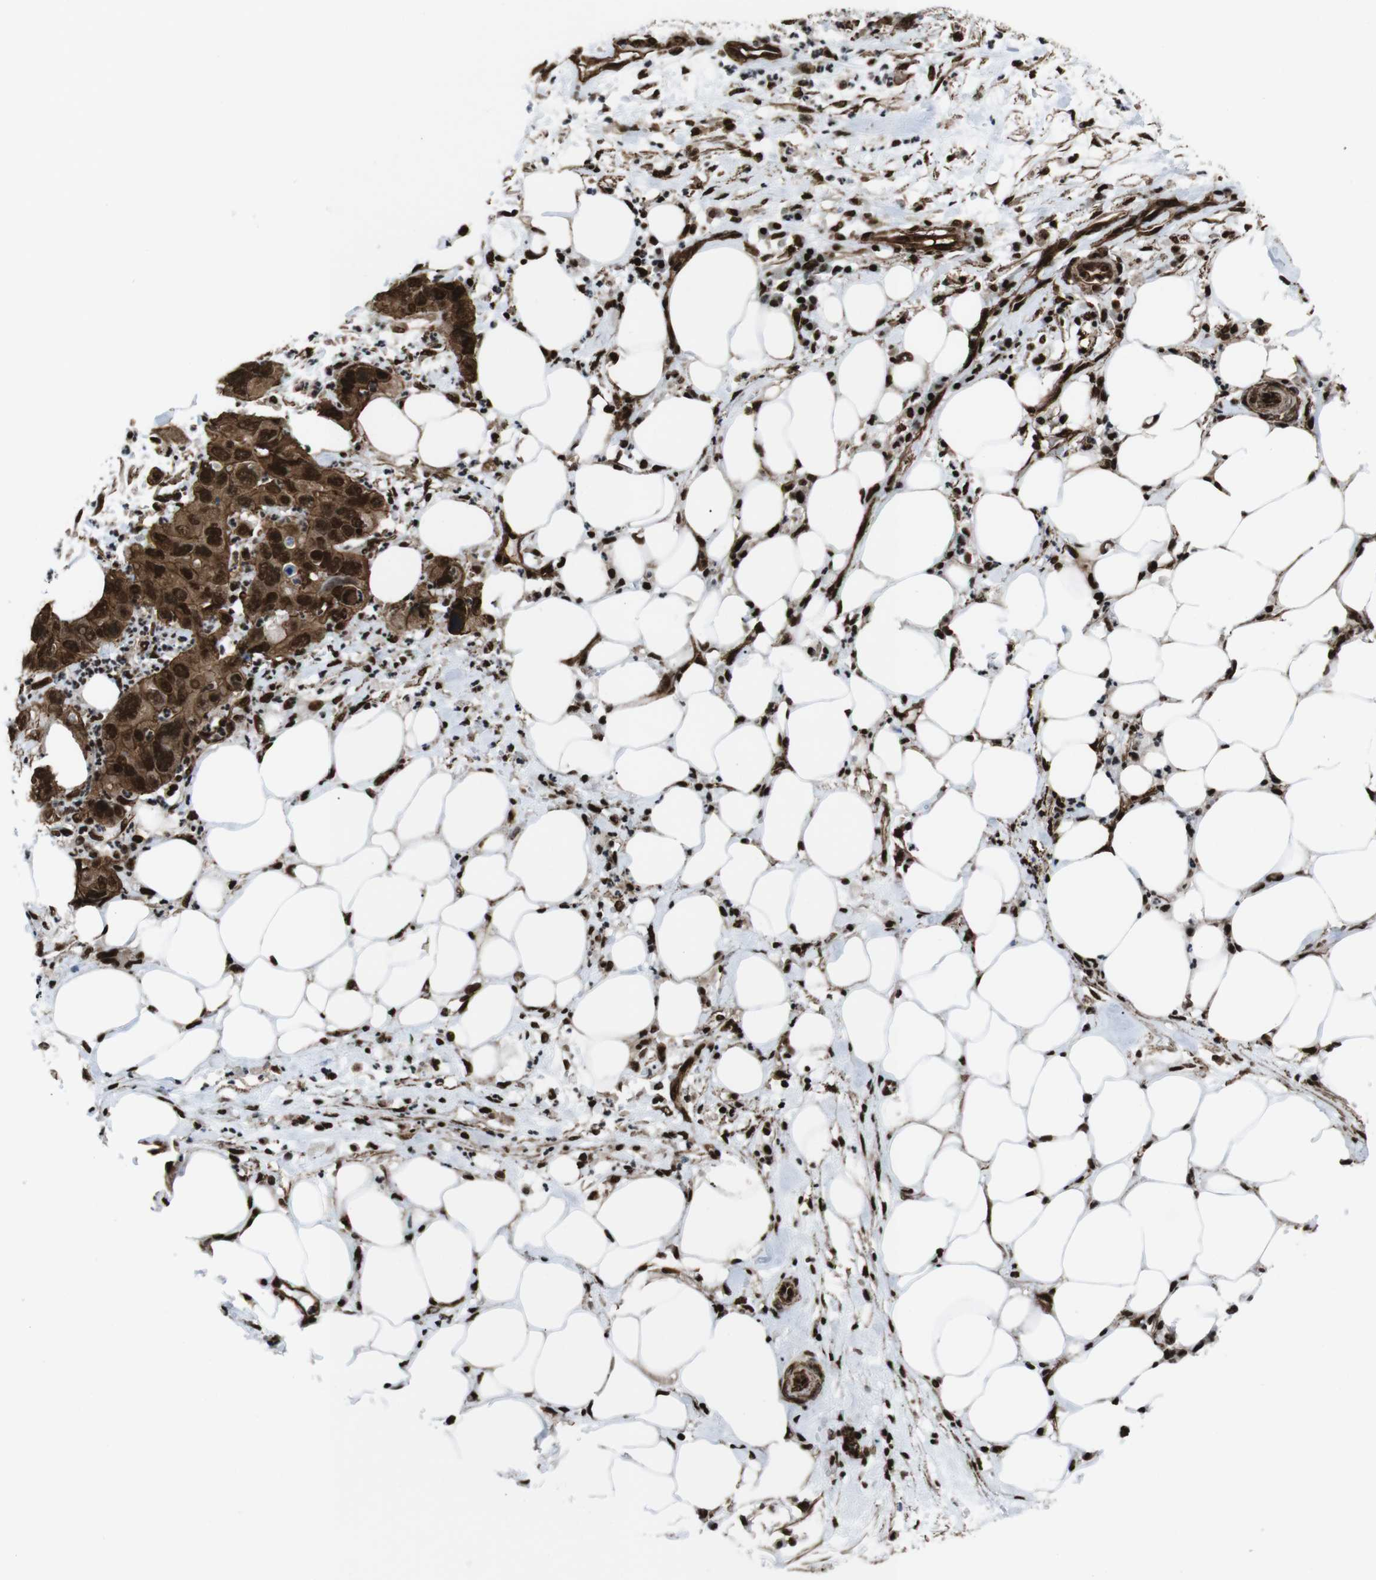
{"staining": {"intensity": "strong", "quantity": ">75%", "location": "cytoplasmic/membranous,nuclear"}, "tissue": "pancreatic cancer", "cell_type": "Tumor cells", "image_type": "cancer", "snomed": [{"axis": "morphology", "description": "Adenocarcinoma, NOS"}, {"axis": "topography", "description": "Pancreas"}], "caption": "Immunohistochemical staining of human adenocarcinoma (pancreatic) shows high levels of strong cytoplasmic/membranous and nuclear expression in approximately >75% of tumor cells. (brown staining indicates protein expression, while blue staining denotes nuclei).", "gene": "HNRNPU", "patient": {"sex": "female", "age": 71}}